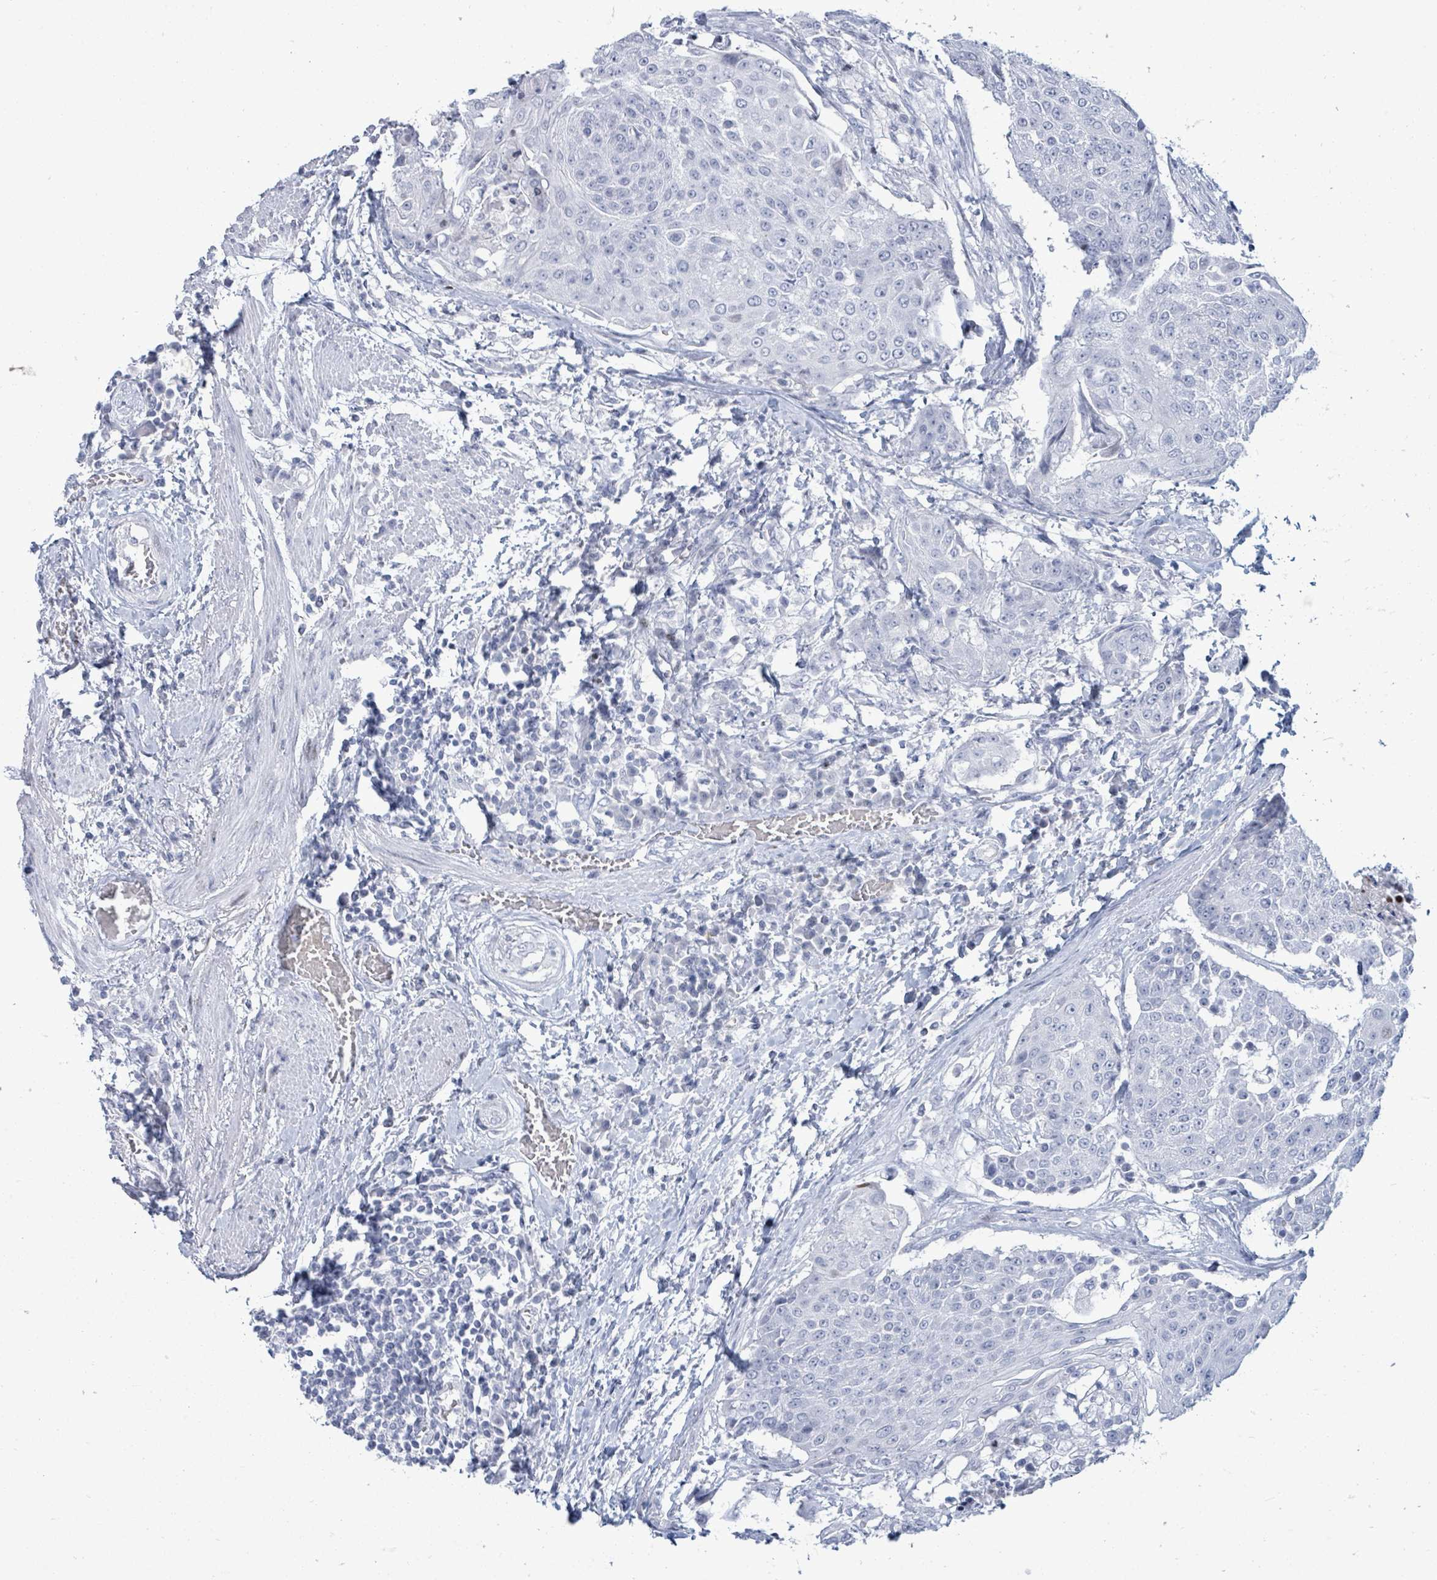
{"staining": {"intensity": "negative", "quantity": "none", "location": "none"}, "tissue": "urothelial cancer", "cell_type": "Tumor cells", "image_type": "cancer", "snomed": [{"axis": "morphology", "description": "Urothelial carcinoma, High grade"}, {"axis": "topography", "description": "Urinary bladder"}], "caption": "Immunohistochemical staining of urothelial carcinoma (high-grade) reveals no significant positivity in tumor cells. The staining was performed using DAB (3,3'-diaminobenzidine) to visualize the protein expression in brown, while the nuclei were stained in blue with hematoxylin (Magnification: 20x).", "gene": "MALL", "patient": {"sex": "female", "age": 63}}